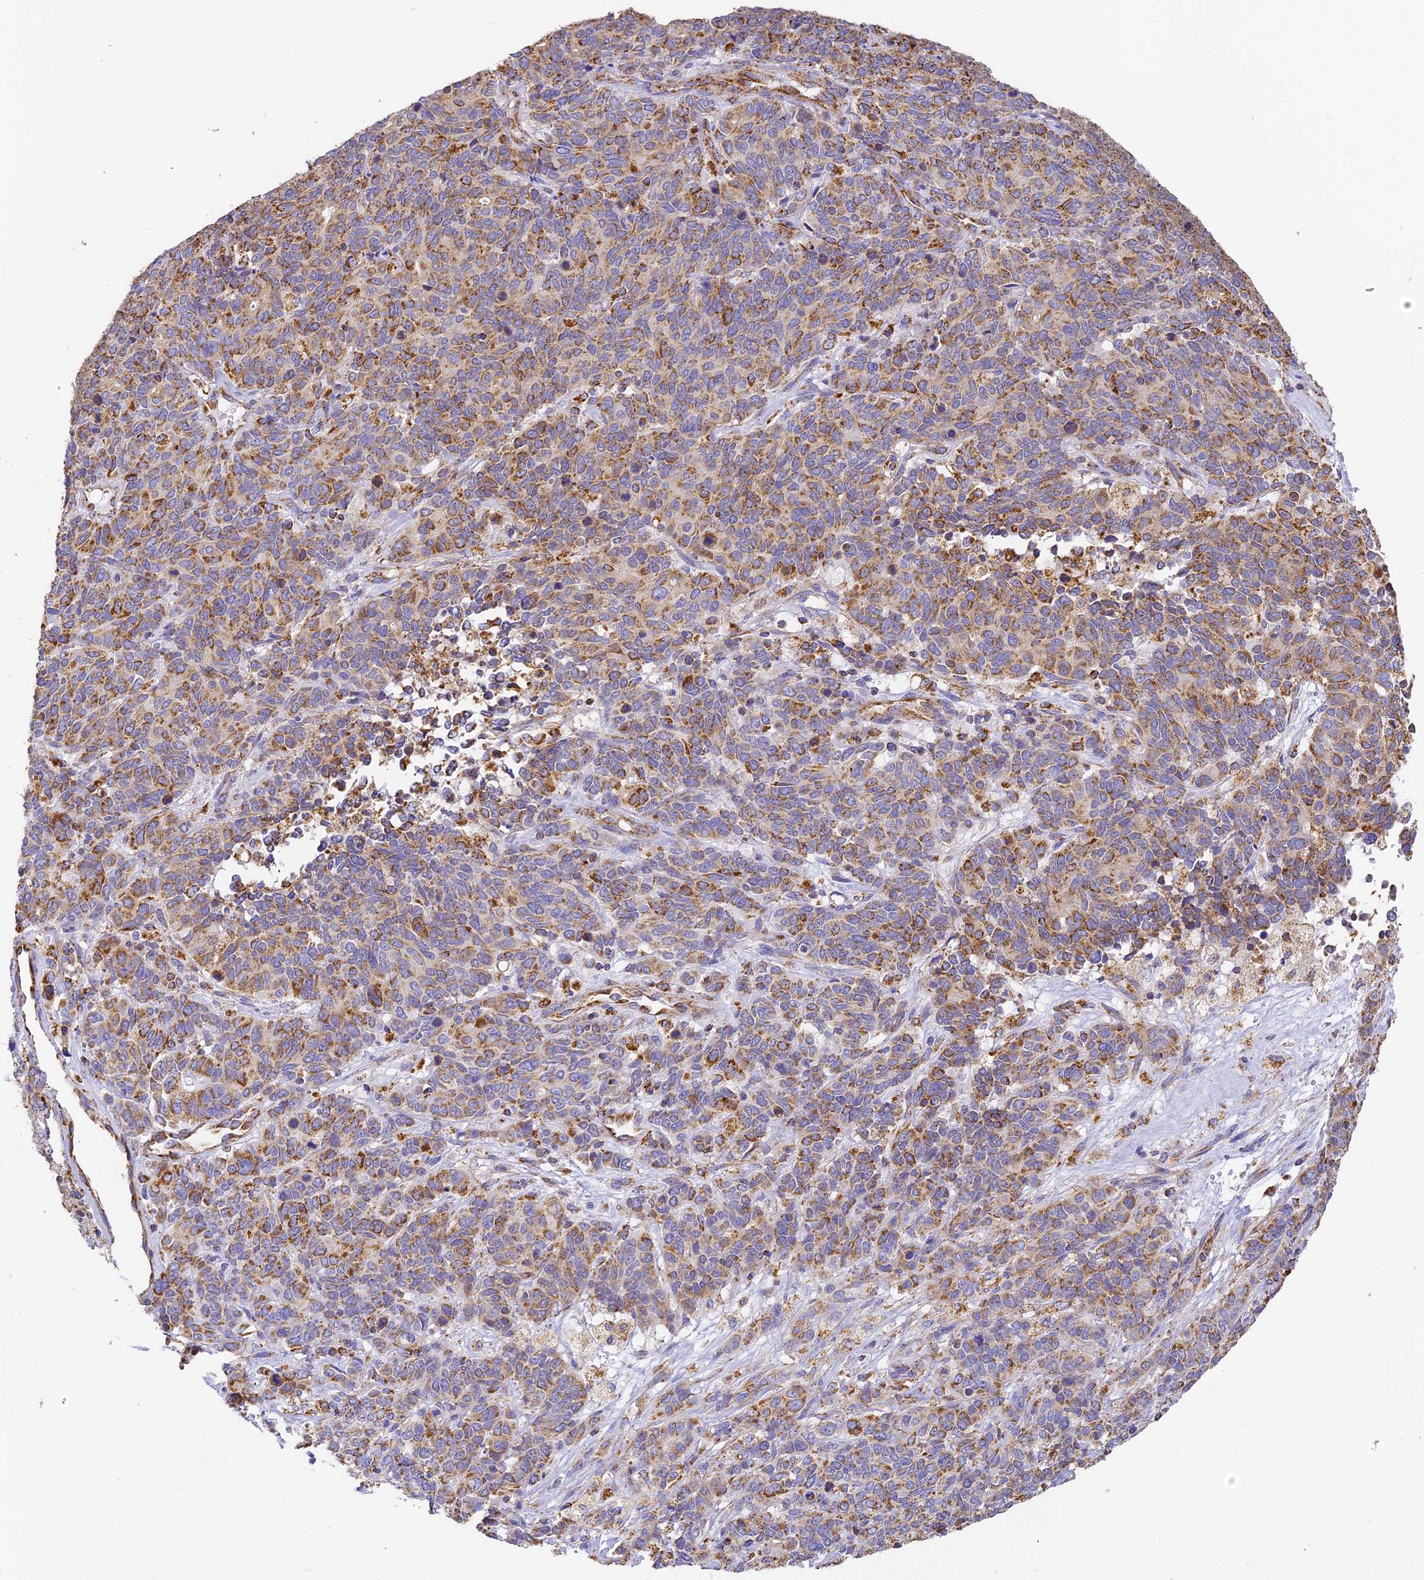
{"staining": {"intensity": "moderate", "quantity": "25%-75%", "location": "cytoplasmic/membranous"}, "tissue": "cervical cancer", "cell_type": "Tumor cells", "image_type": "cancer", "snomed": [{"axis": "morphology", "description": "Squamous cell carcinoma, NOS"}, {"axis": "topography", "description": "Cervix"}], "caption": "The immunohistochemical stain shows moderate cytoplasmic/membranous positivity in tumor cells of cervical cancer tissue.", "gene": "COX6C", "patient": {"sex": "female", "age": 60}}